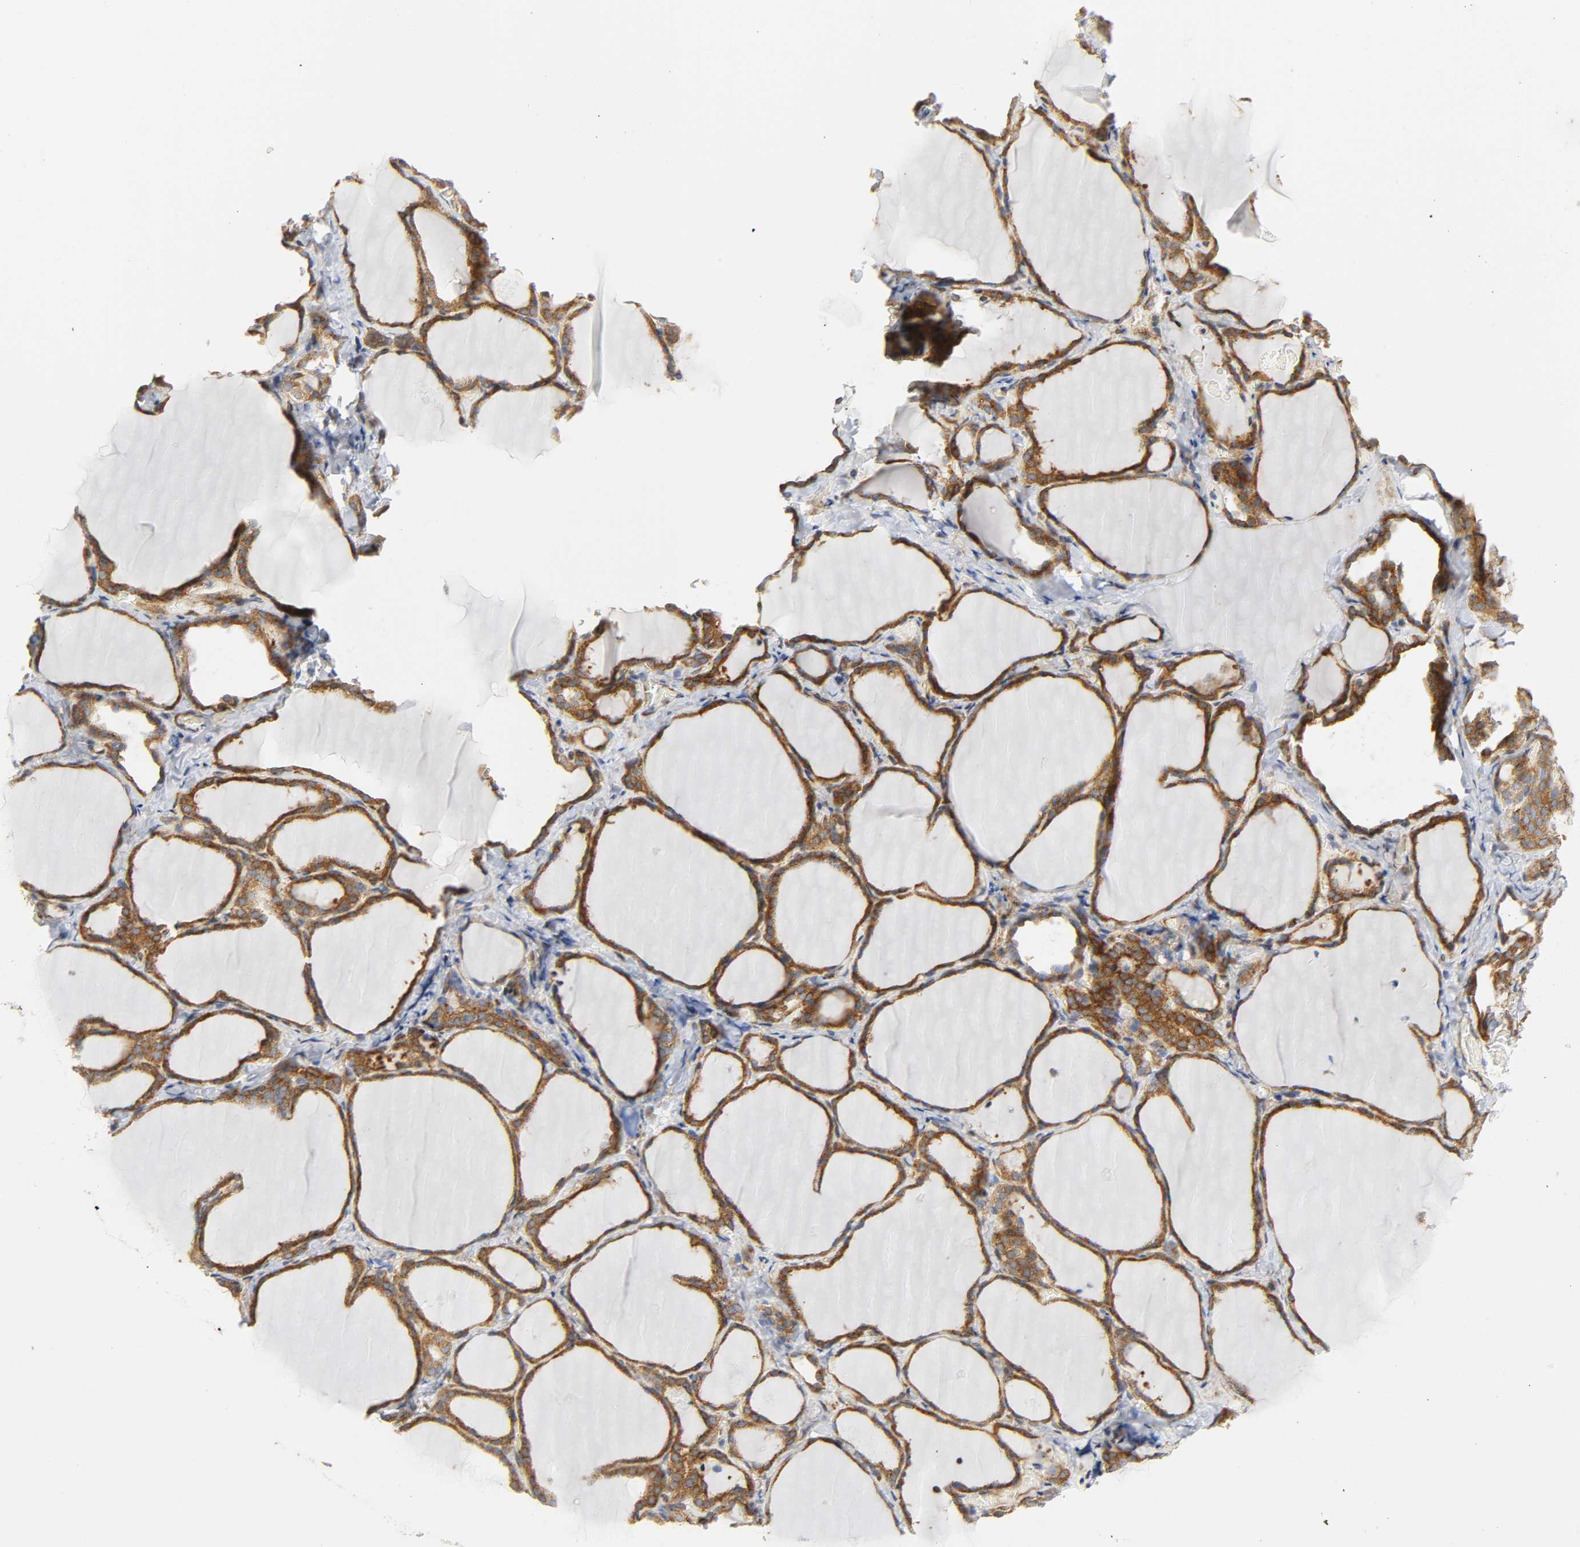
{"staining": {"intensity": "strong", "quantity": ">75%", "location": "cytoplasmic/membranous"}, "tissue": "thyroid gland", "cell_type": "Glandular cells", "image_type": "normal", "snomed": [{"axis": "morphology", "description": "Normal tissue, NOS"}, {"axis": "morphology", "description": "Papillary adenocarcinoma, NOS"}, {"axis": "topography", "description": "Thyroid gland"}], "caption": "Glandular cells demonstrate high levels of strong cytoplasmic/membranous staining in about >75% of cells in unremarkable human thyroid gland.", "gene": "DOCK1", "patient": {"sex": "female", "age": 30}}